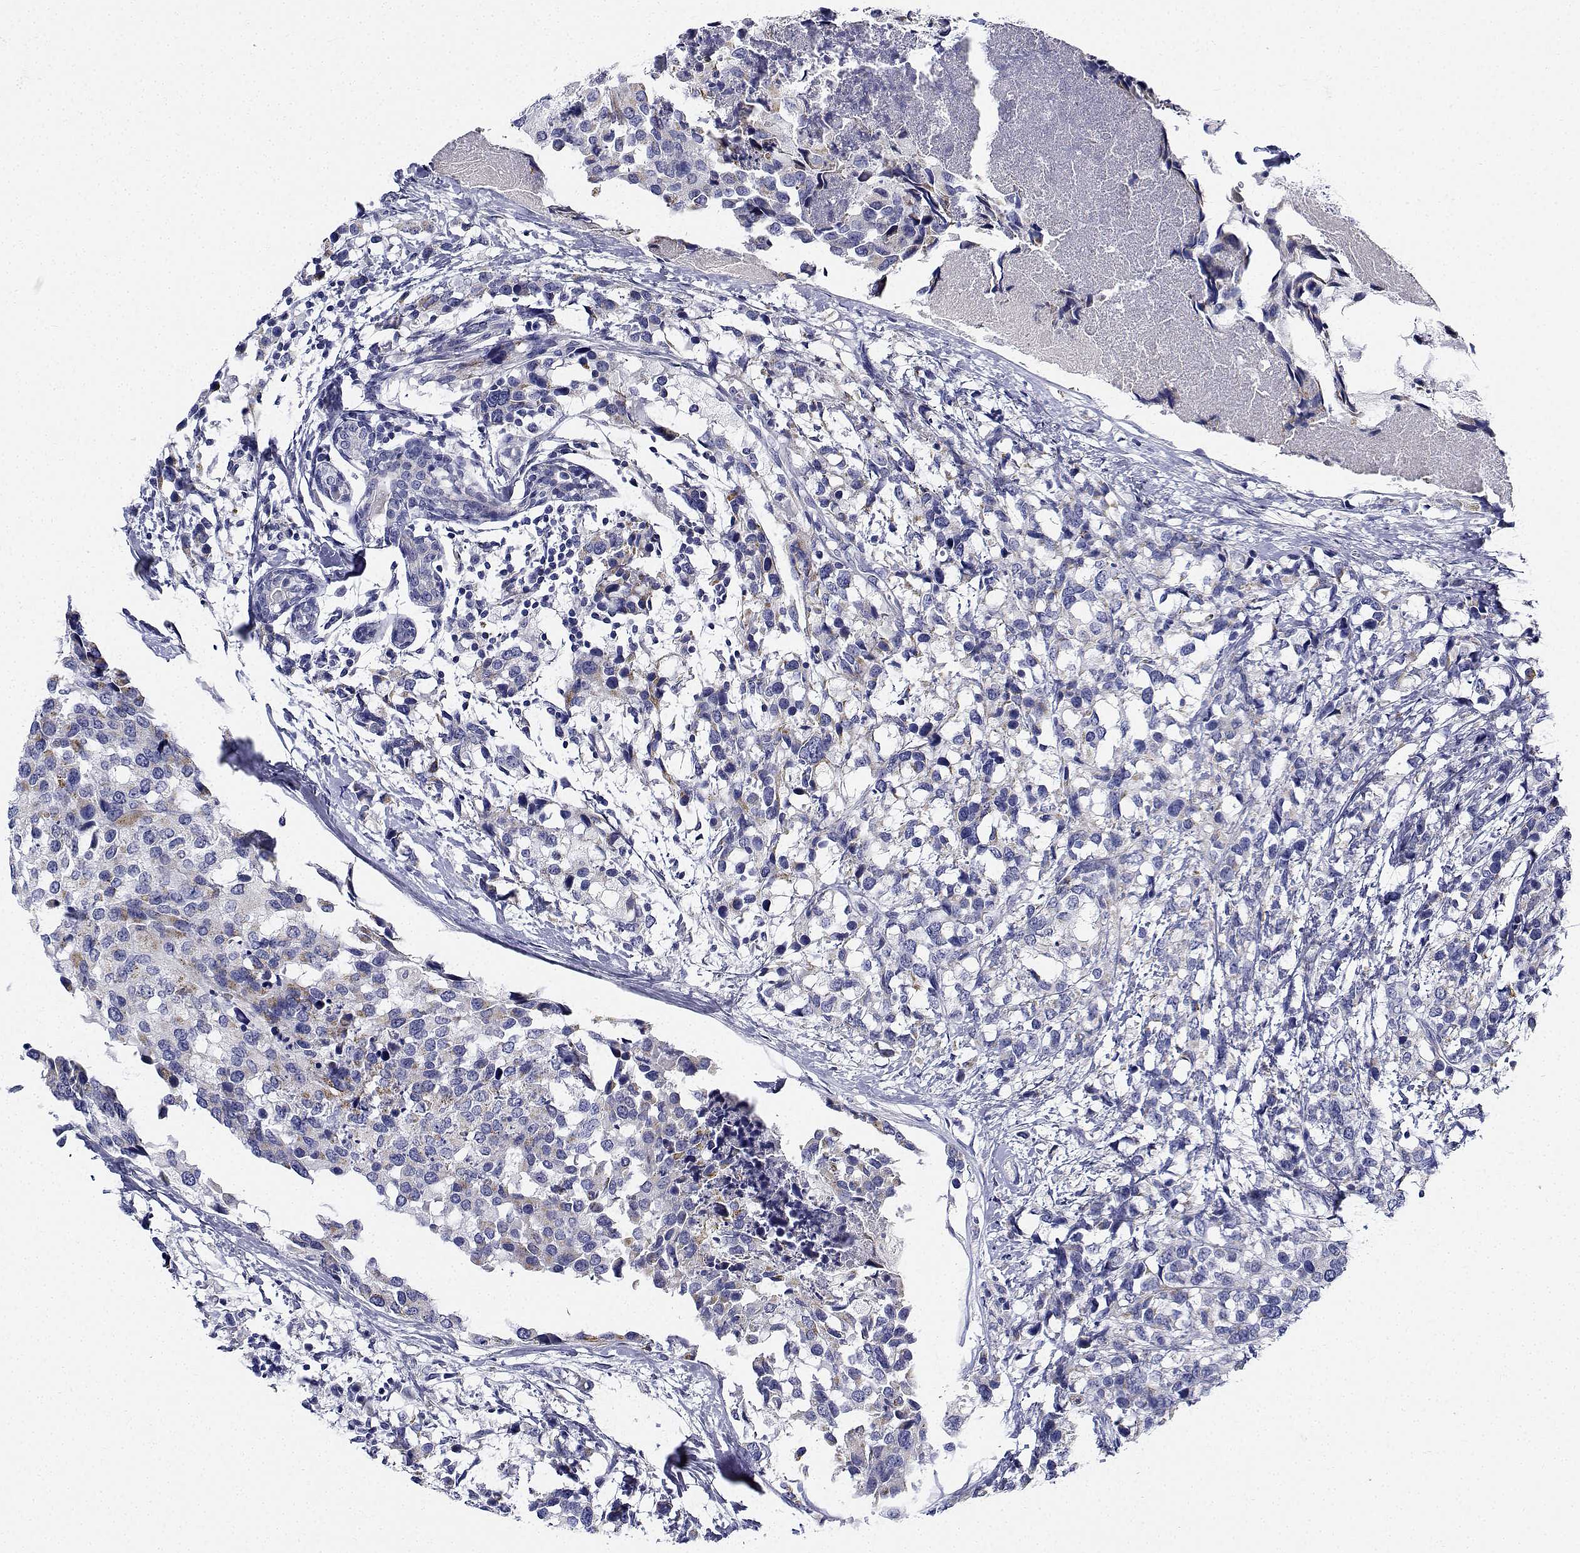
{"staining": {"intensity": "negative", "quantity": "none", "location": "none"}, "tissue": "breast cancer", "cell_type": "Tumor cells", "image_type": "cancer", "snomed": [{"axis": "morphology", "description": "Lobular carcinoma"}, {"axis": "topography", "description": "Breast"}], "caption": "This is an immunohistochemistry (IHC) micrograph of breast cancer (lobular carcinoma). There is no expression in tumor cells.", "gene": "CDHR3", "patient": {"sex": "female", "age": 59}}